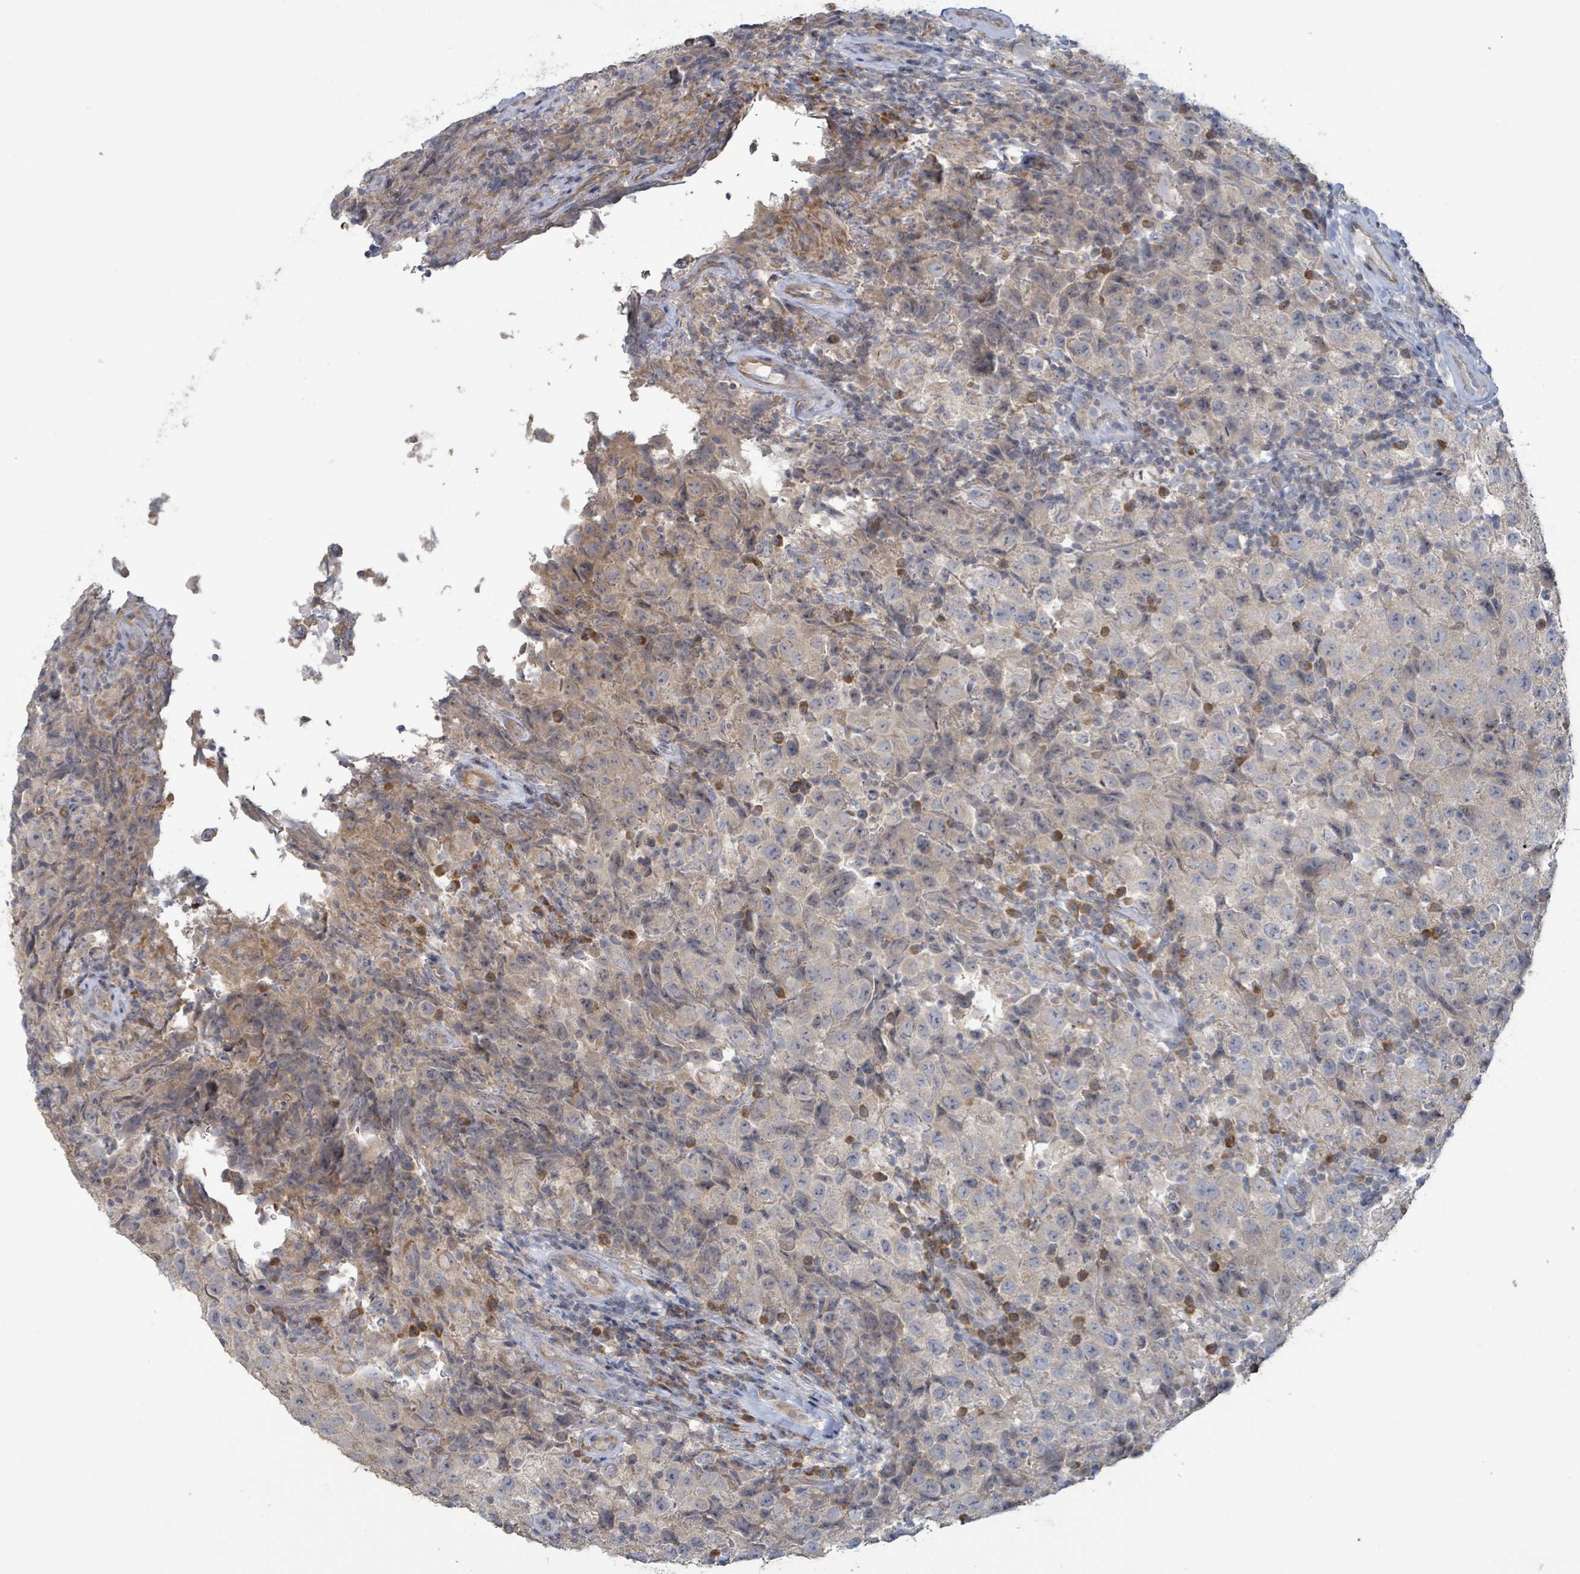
{"staining": {"intensity": "weak", "quantity": "<25%", "location": "cytoplasmic/membranous"}, "tissue": "testis cancer", "cell_type": "Tumor cells", "image_type": "cancer", "snomed": [{"axis": "morphology", "description": "Seminoma, NOS"}, {"axis": "morphology", "description": "Carcinoma, Embryonal, NOS"}, {"axis": "topography", "description": "Testis"}], "caption": "IHC histopathology image of testis cancer (seminoma) stained for a protein (brown), which demonstrates no staining in tumor cells. The staining was performed using DAB to visualize the protein expression in brown, while the nuclei were stained in blue with hematoxylin (Magnification: 20x).", "gene": "RPL32", "patient": {"sex": "male", "age": 41}}